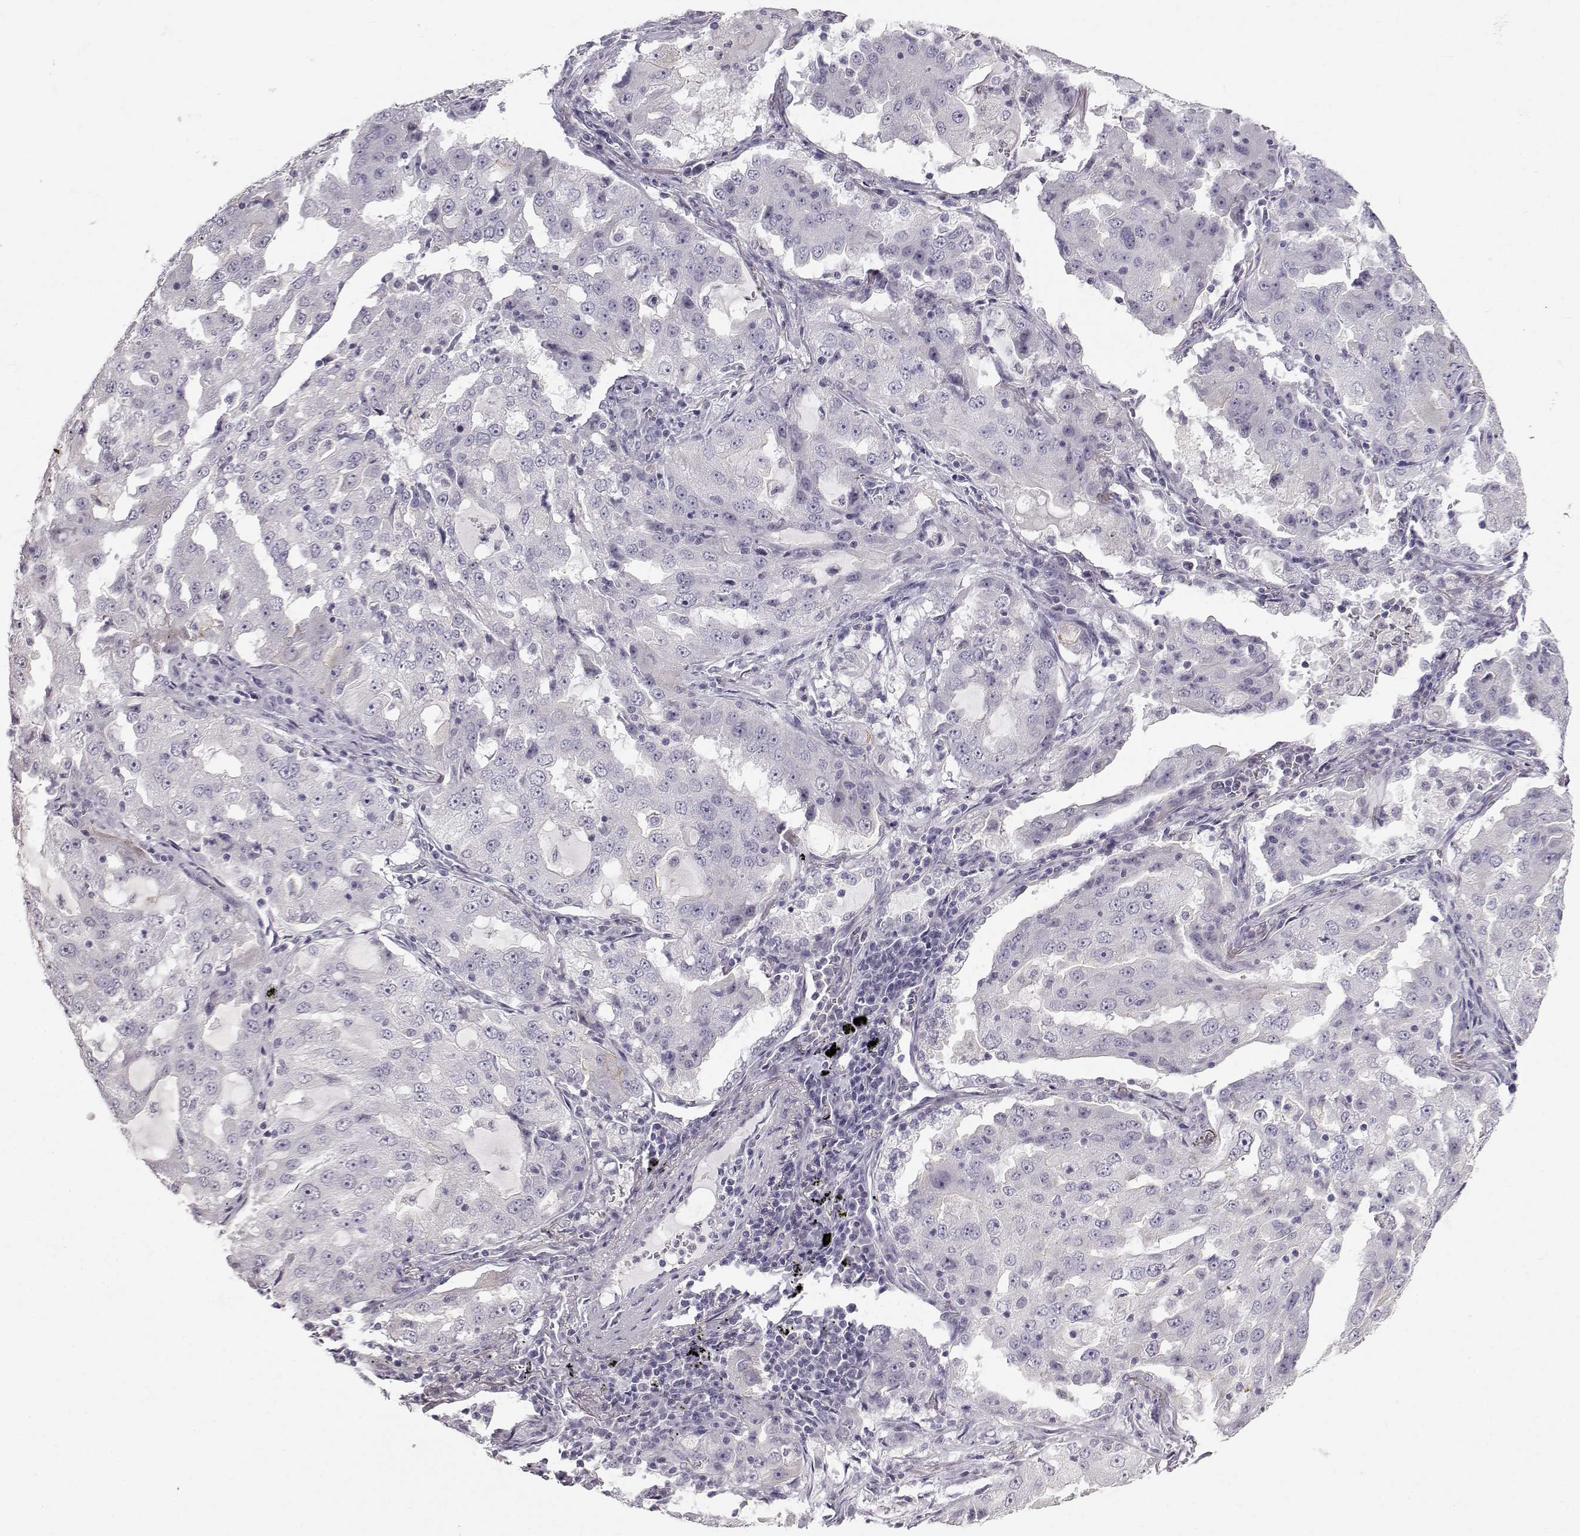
{"staining": {"intensity": "negative", "quantity": "none", "location": "none"}, "tissue": "lung cancer", "cell_type": "Tumor cells", "image_type": "cancer", "snomed": [{"axis": "morphology", "description": "Adenocarcinoma, NOS"}, {"axis": "topography", "description": "Lung"}], "caption": "DAB (3,3'-diaminobenzidine) immunohistochemical staining of human adenocarcinoma (lung) exhibits no significant expression in tumor cells.", "gene": "ZNF185", "patient": {"sex": "female", "age": 61}}